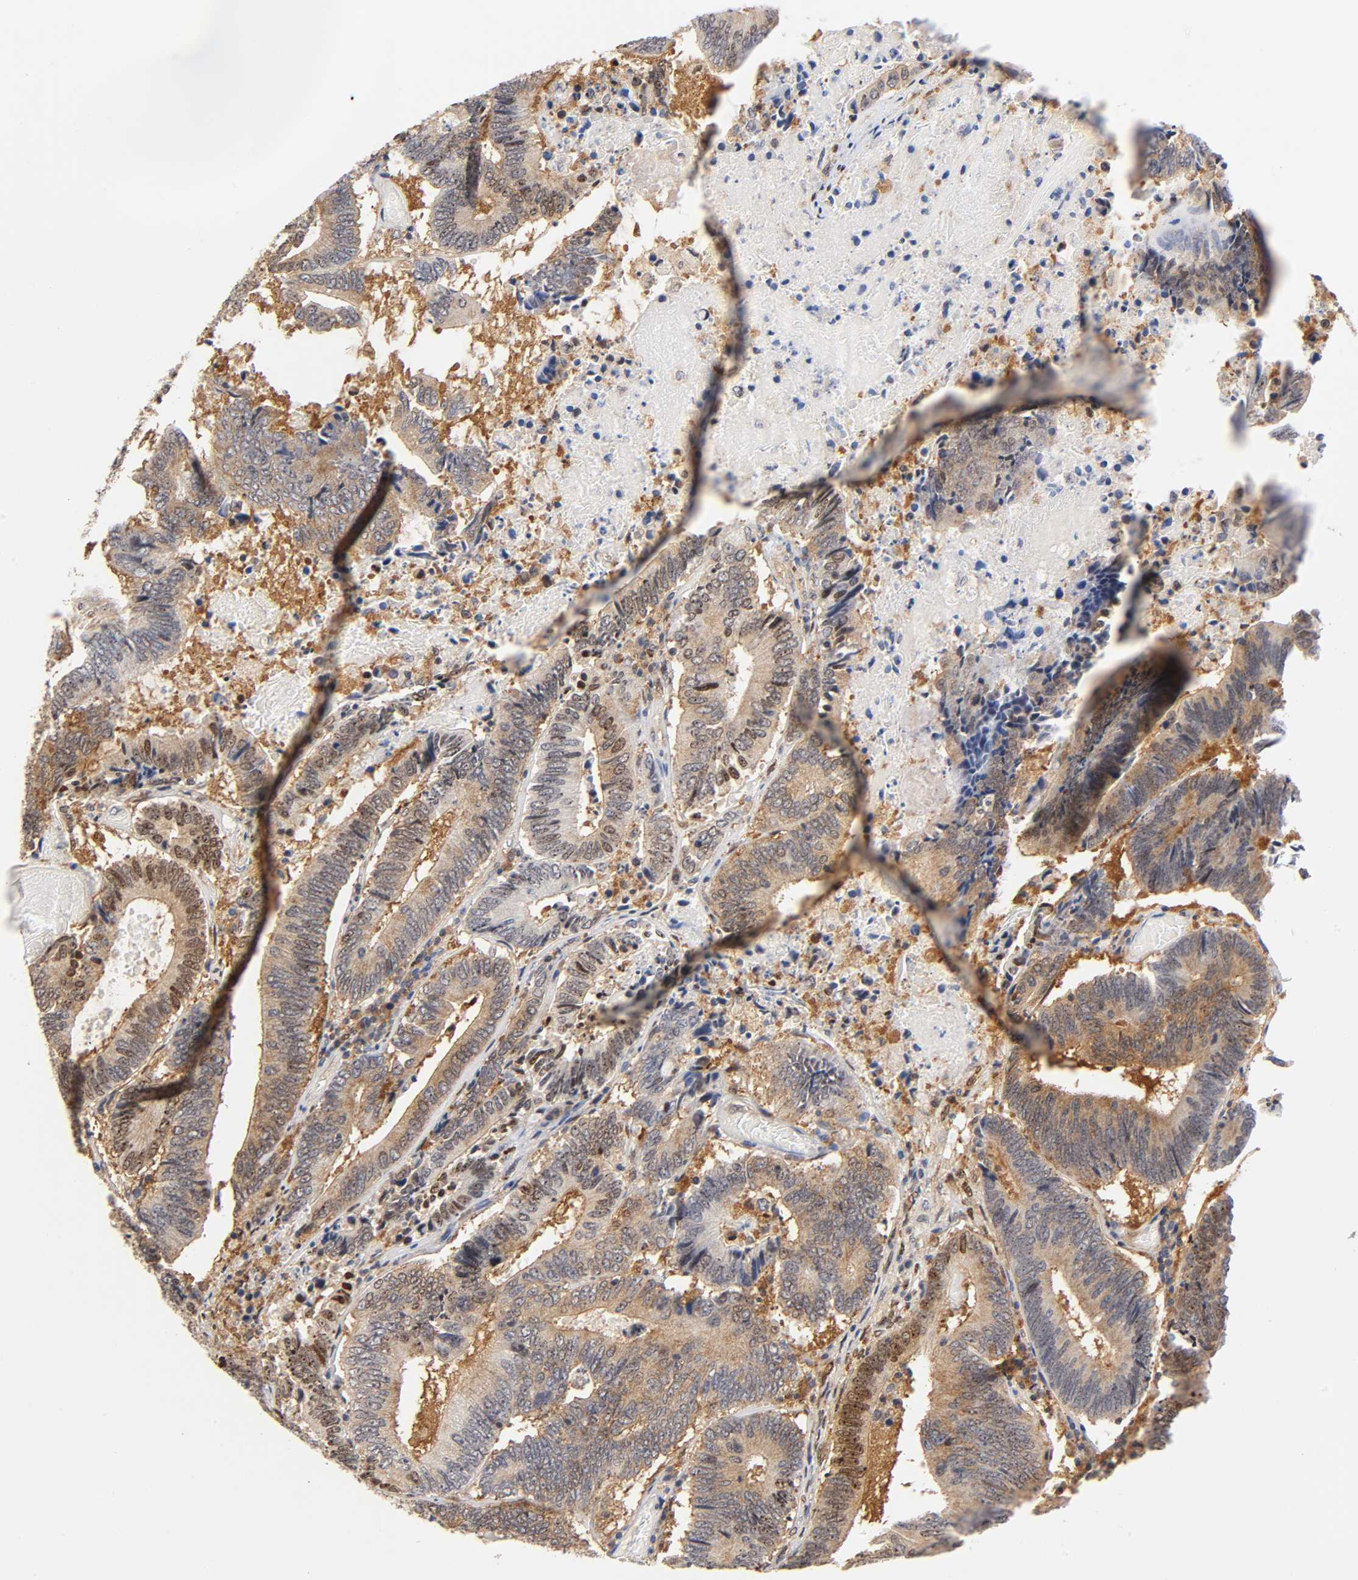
{"staining": {"intensity": "moderate", "quantity": ">75%", "location": "cytoplasmic/membranous"}, "tissue": "colorectal cancer", "cell_type": "Tumor cells", "image_type": "cancer", "snomed": [{"axis": "morphology", "description": "Adenocarcinoma, NOS"}, {"axis": "topography", "description": "Colon"}], "caption": "Immunohistochemistry photomicrograph of neoplastic tissue: human colorectal cancer stained using immunohistochemistry (IHC) displays medium levels of moderate protein expression localized specifically in the cytoplasmic/membranous of tumor cells, appearing as a cytoplasmic/membranous brown color.", "gene": "PAFAH1B1", "patient": {"sex": "female", "age": 78}}